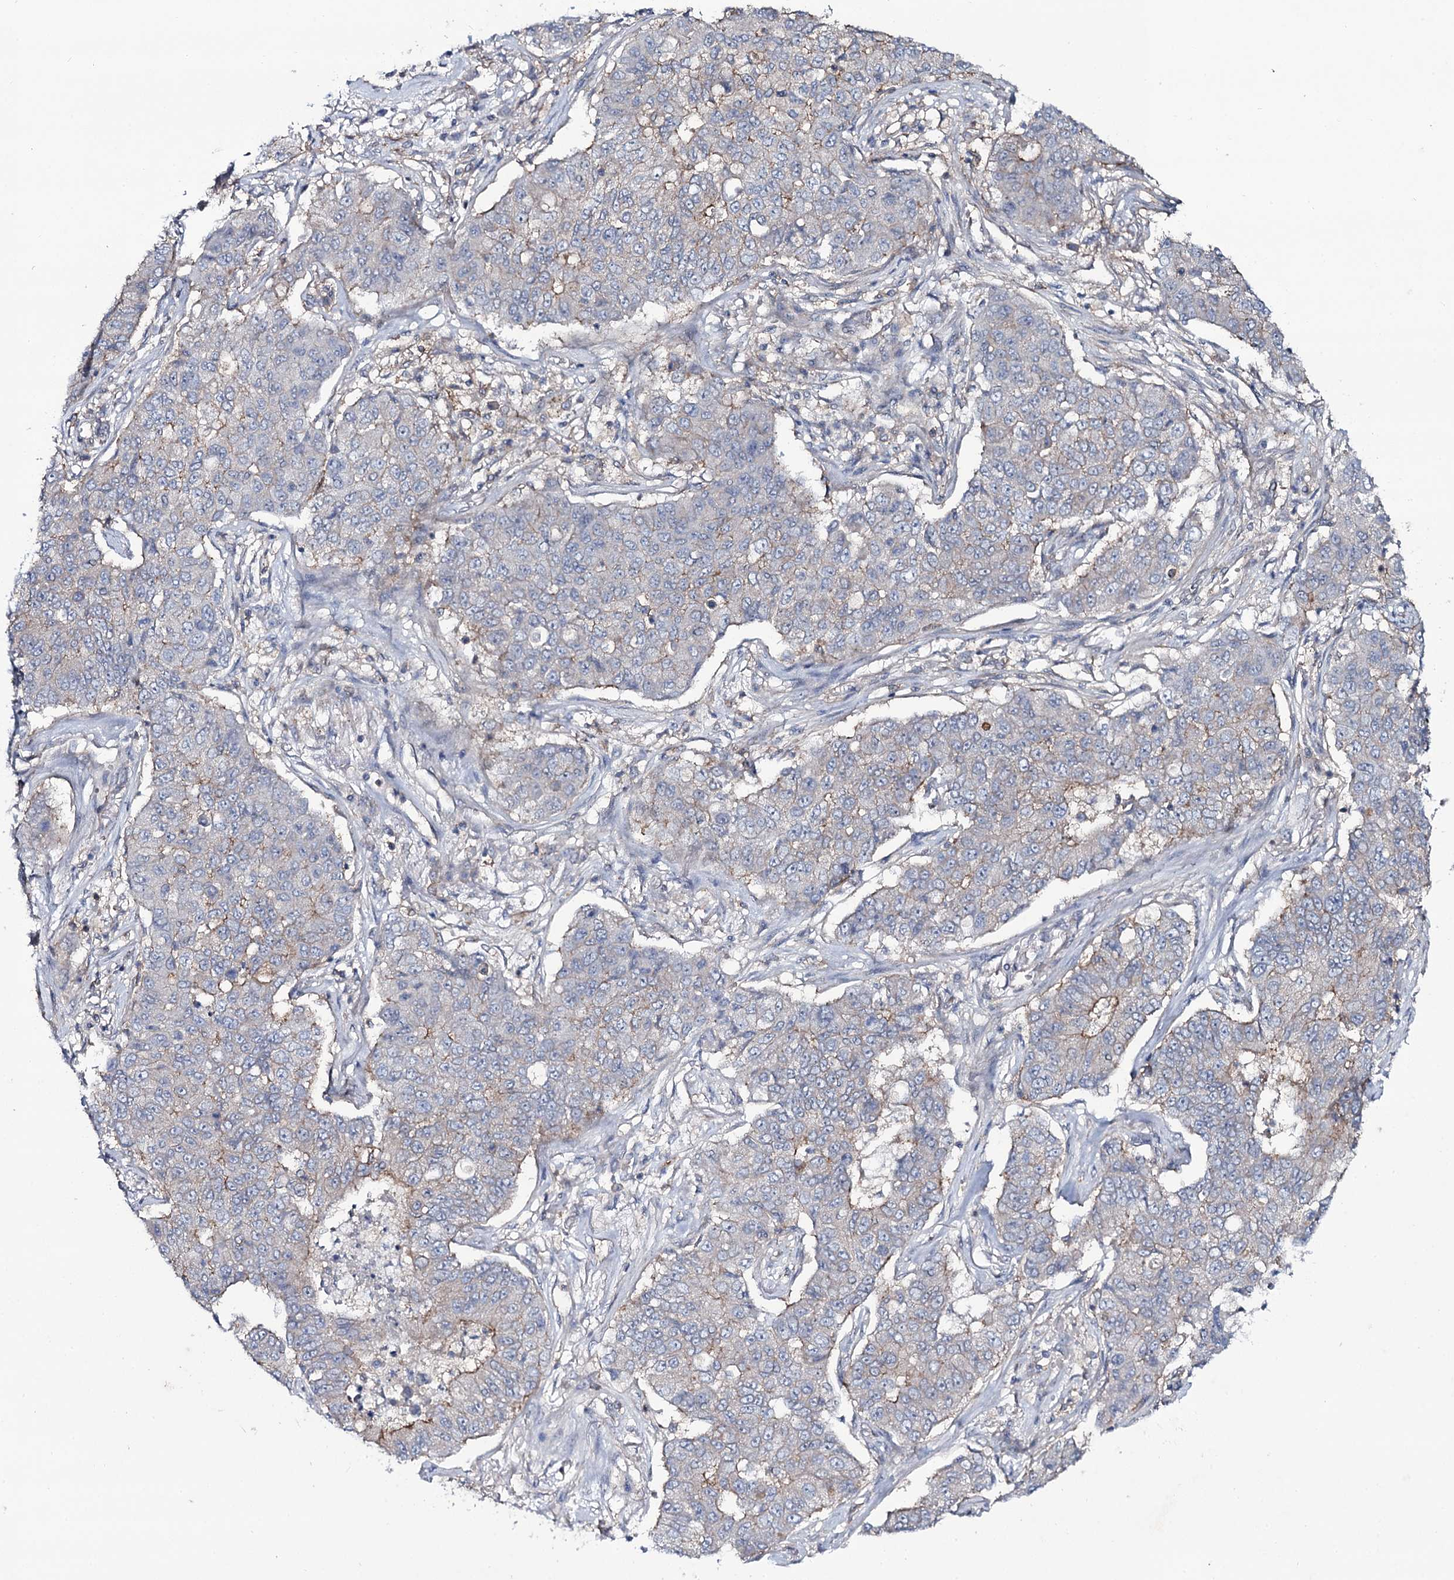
{"staining": {"intensity": "moderate", "quantity": "<25%", "location": "cytoplasmic/membranous"}, "tissue": "lung cancer", "cell_type": "Tumor cells", "image_type": "cancer", "snomed": [{"axis": "morphology", "description": "Squamous cell carcinoma, NOS"}, {"axis": "topography", "description": "Lung"}], "caption": "Human lung squamous cell carcinoma stained with a brown dye reveals moderate cytoplasmic/membranous positive expression in approximately <25% of tumor cells.", "gene": "SNAP23", "patient": {"sex": "male", "age": 74}}